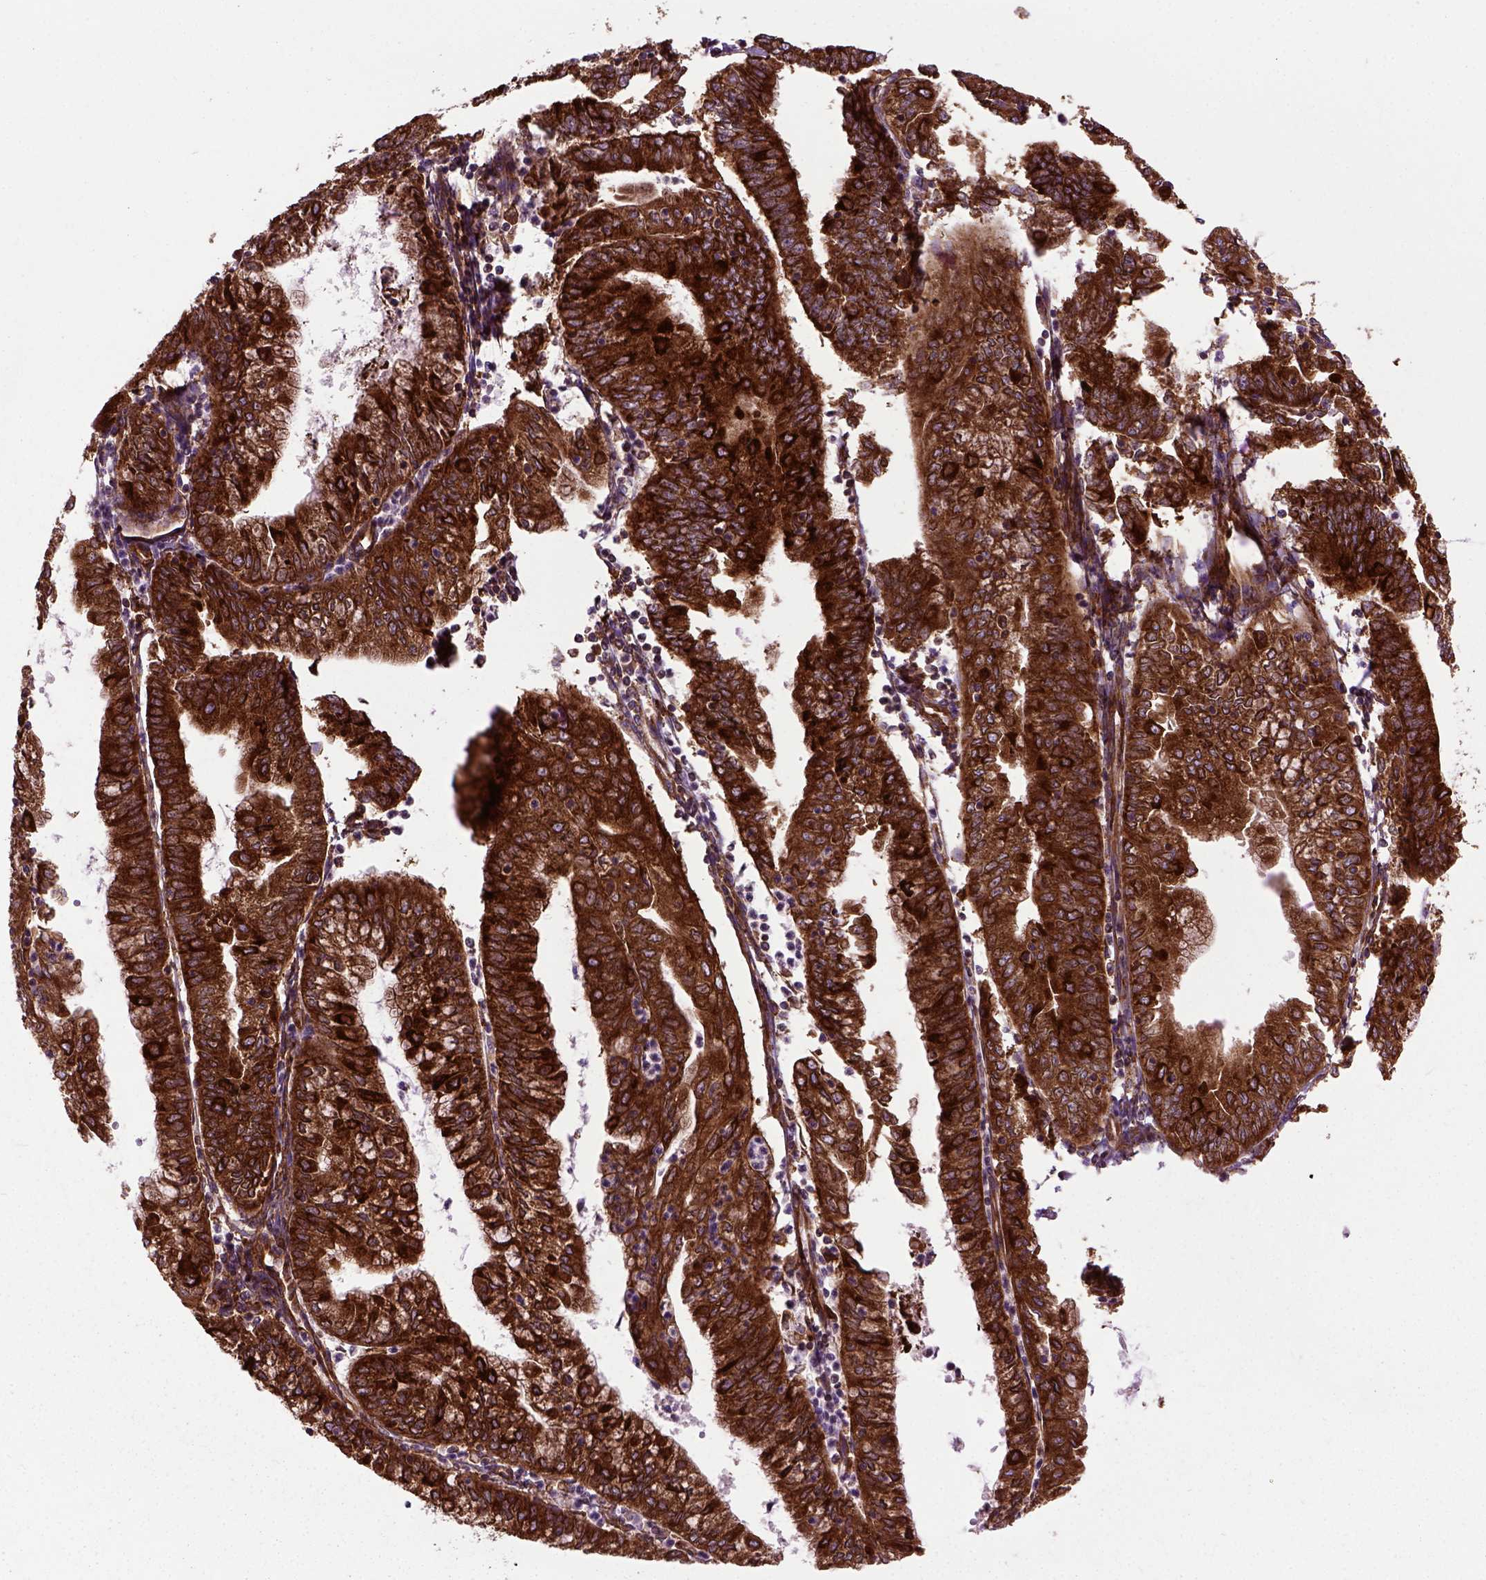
{"staining": {"intensity": "strong", "quantity": ">75%", "location": "cytoplasmic/membranous"}, "tissue": "endometrial cancer", "cell_type": "Tumor cells", "image_type": "cancer", "snomed": [{"axis": "morphology", "description": "Adenocarcinoma, NOS"}, {"axis": "topography", "description": "Endometrium"}], "caption": "Endometrial cancer stained with DAB (3,3'-diaminobenzidine) immunohistochemistry reveals high levels of strong cytoplasmic/membranous positivity in about >75% of tumor cells.", "gene": "CAPRIN1", "patient": {"sex": "female", "age": 55}}